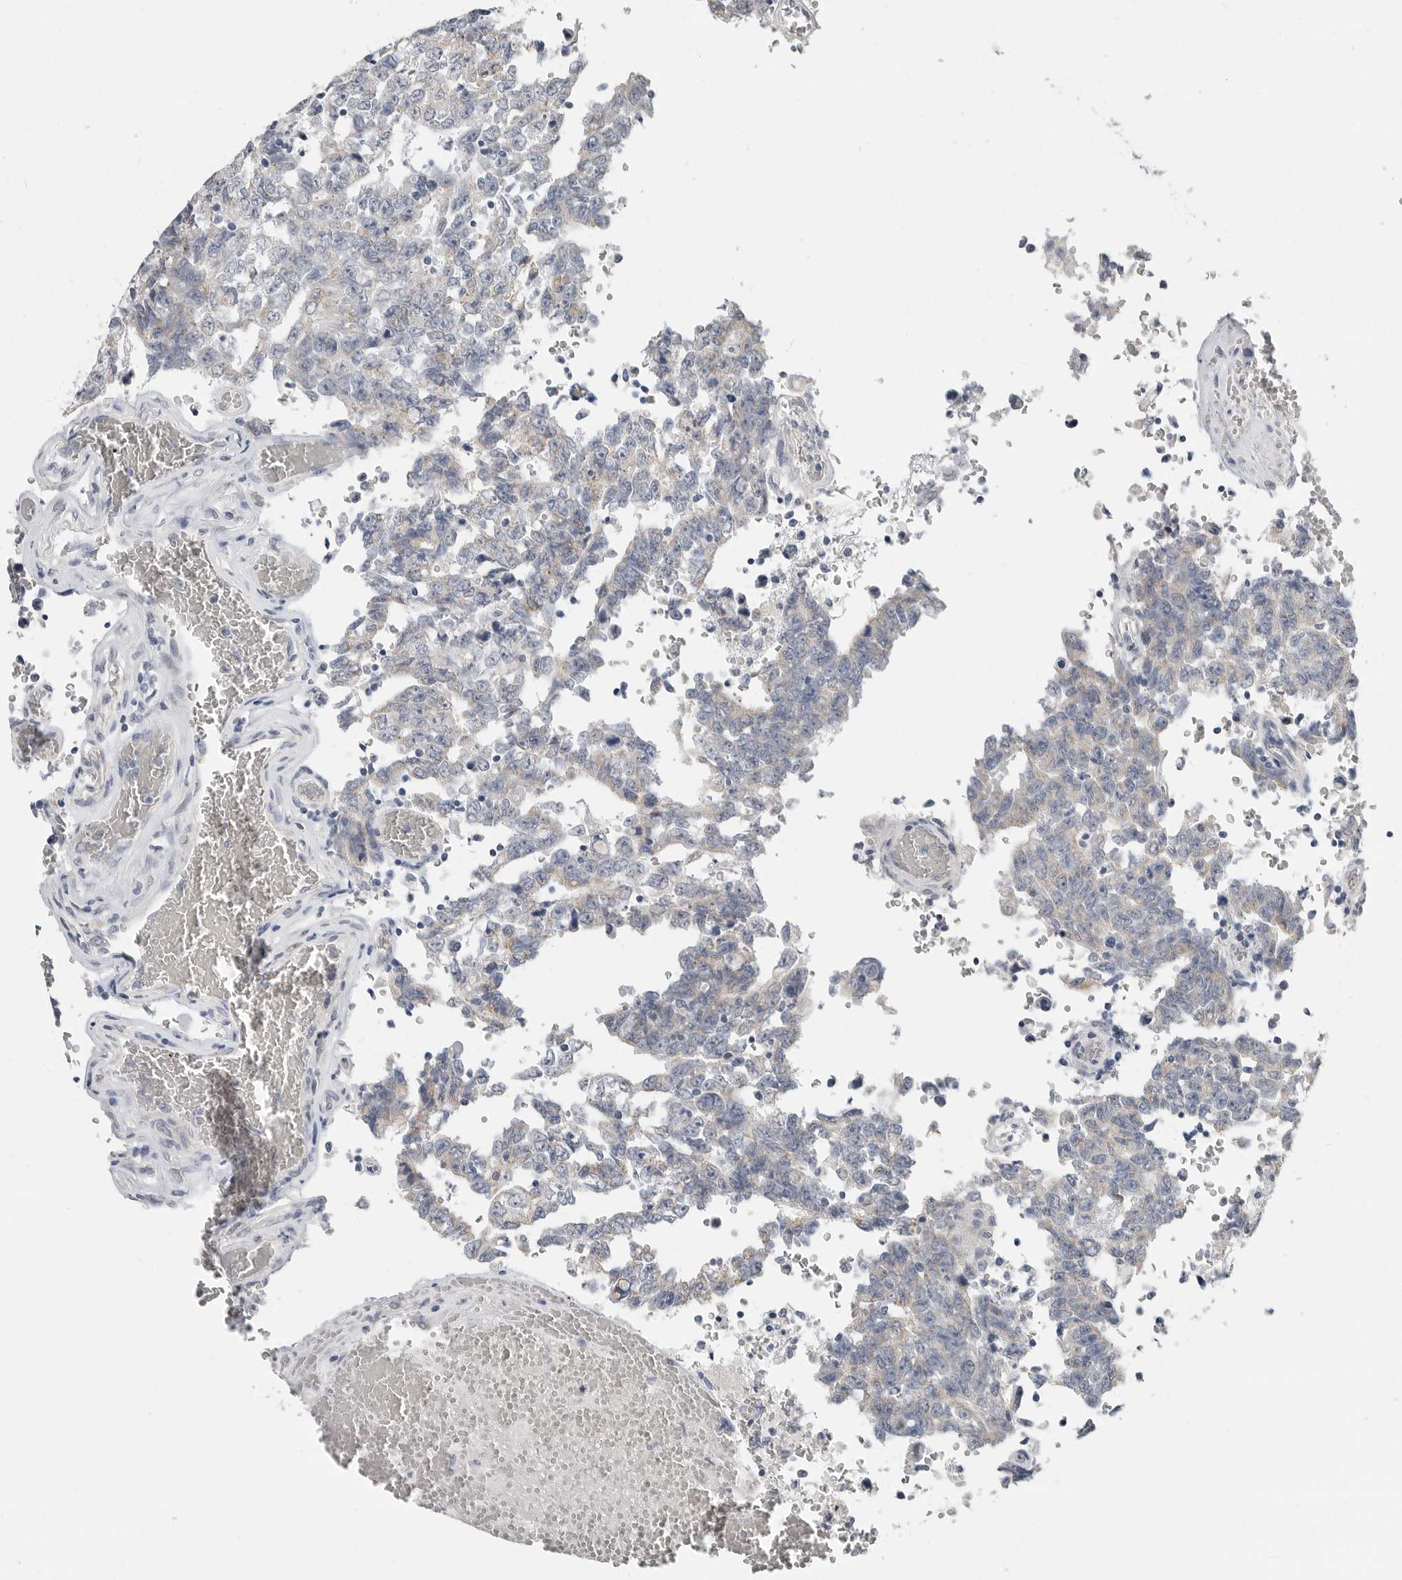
{"staining": {"intensity": "negative", "quantity": "none", "location": "none"}, "tissue": "testis cancer", "cell_type": "Tumor cells", "image_type": "cancer", "snomed": [{"axis": "morphology", "description": "Carcinoma, Embryonal, NOS"}, {"axis": "topography", "description": "Testis"}], "caption": "Human testis cancer stained for a protein using IHC demonstrates no staining in tumor cells.", "gene": "PLN", "patient": {"sex": "male", "age": 26}}